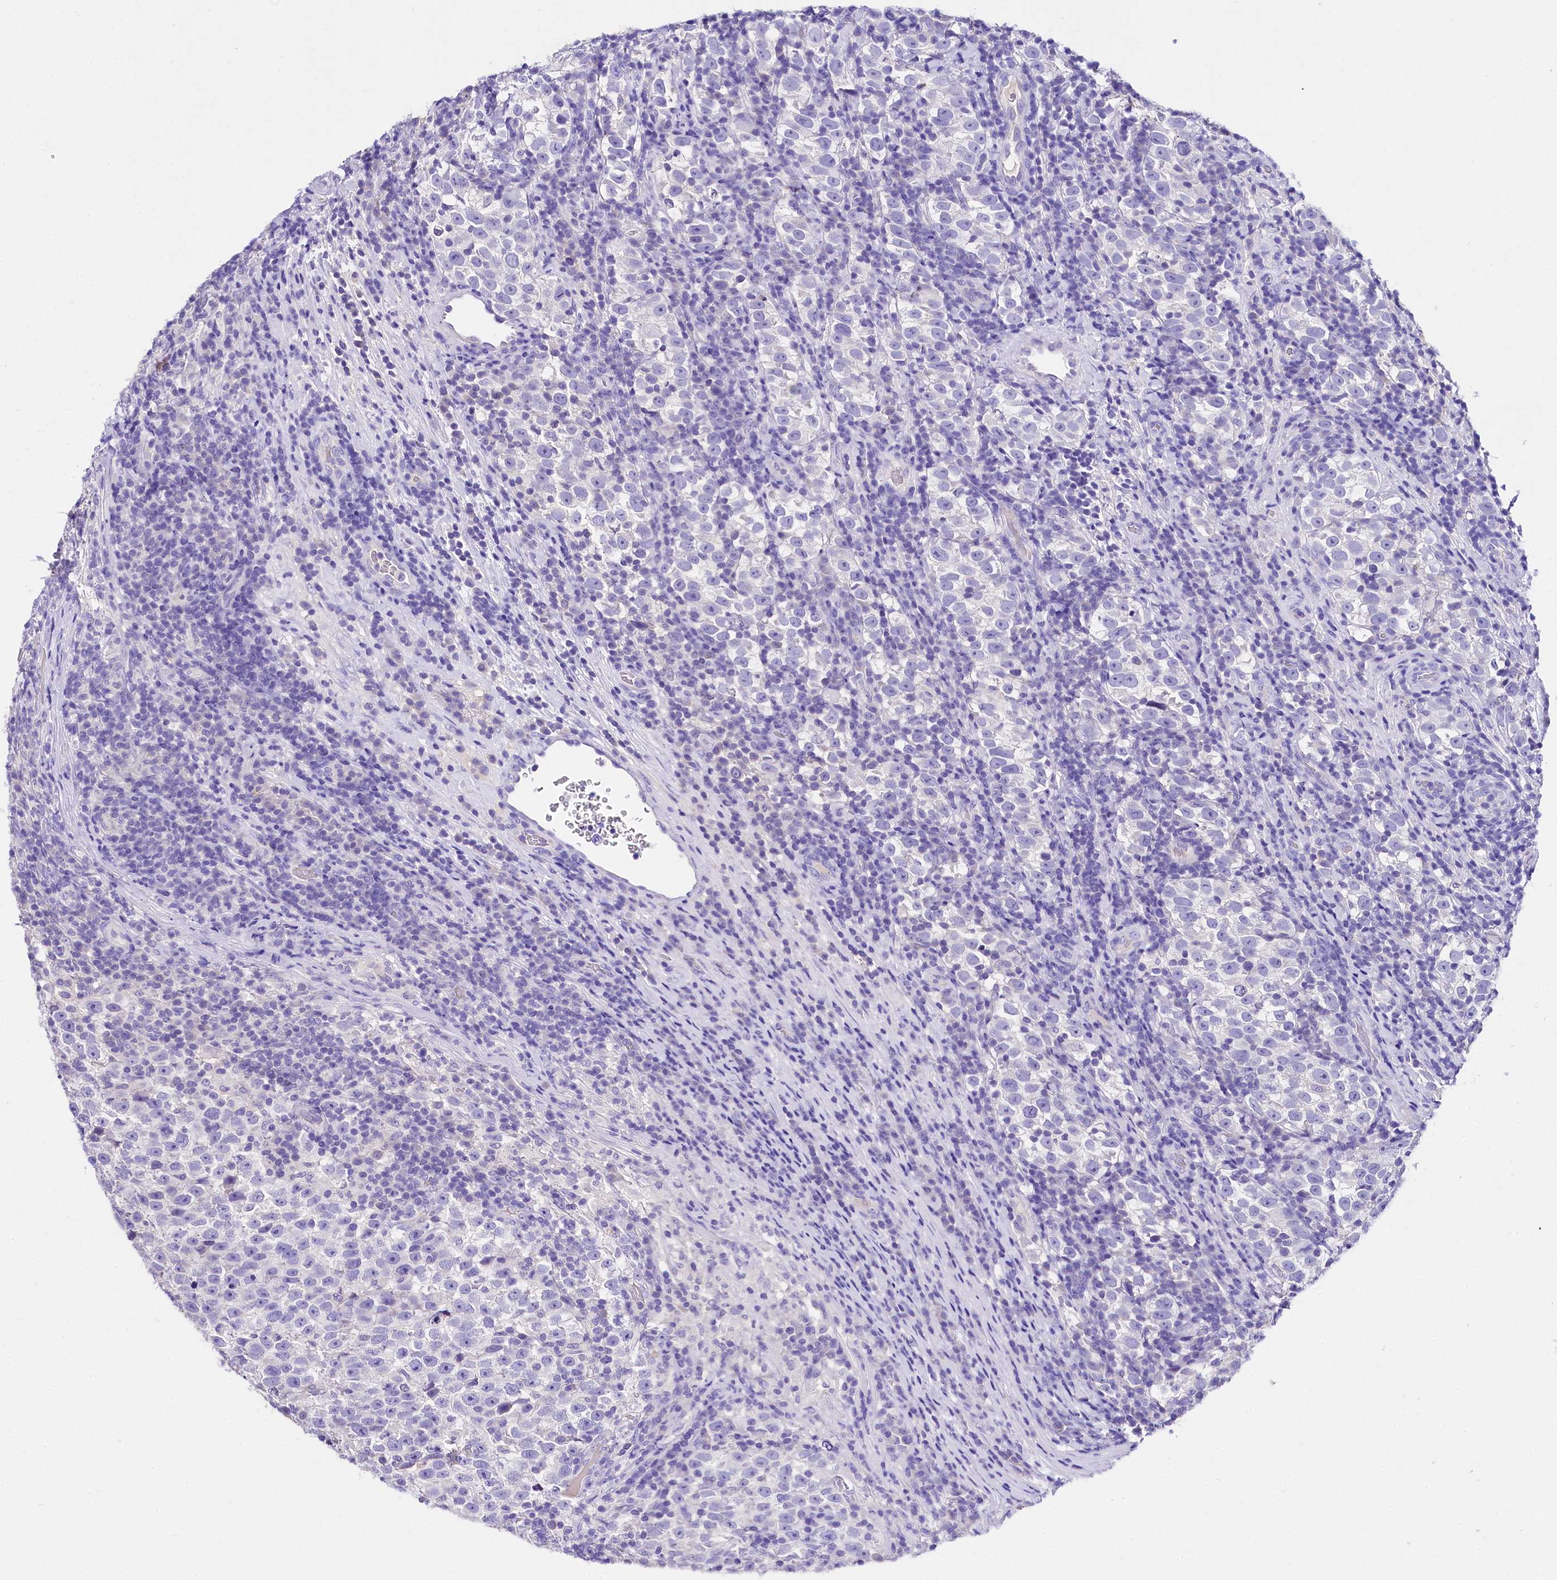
{"staining": {"intensity": "negative", "quantity": "none", "location": "none"}, "tissue": "testis cancer", "cell_type": "Tumor cells", "image_type": "cancer", "snomed": [{"axis": "morphology", "description": "Normal tissue, NOS"}, {"axis": "morphology", "description": "Seminoma, NOS"}, {"axis": "topography", "description": "Testis"}], "caption": "Protein analysis of testis seminoma shows no significant expression in tumor cells. (Brightfield microscopy of DAB (3,3'-diaminobenzidine) IHC at high magnification).", "gene": "A2ML1", "patient": {"sex": "male", "age": 43}}